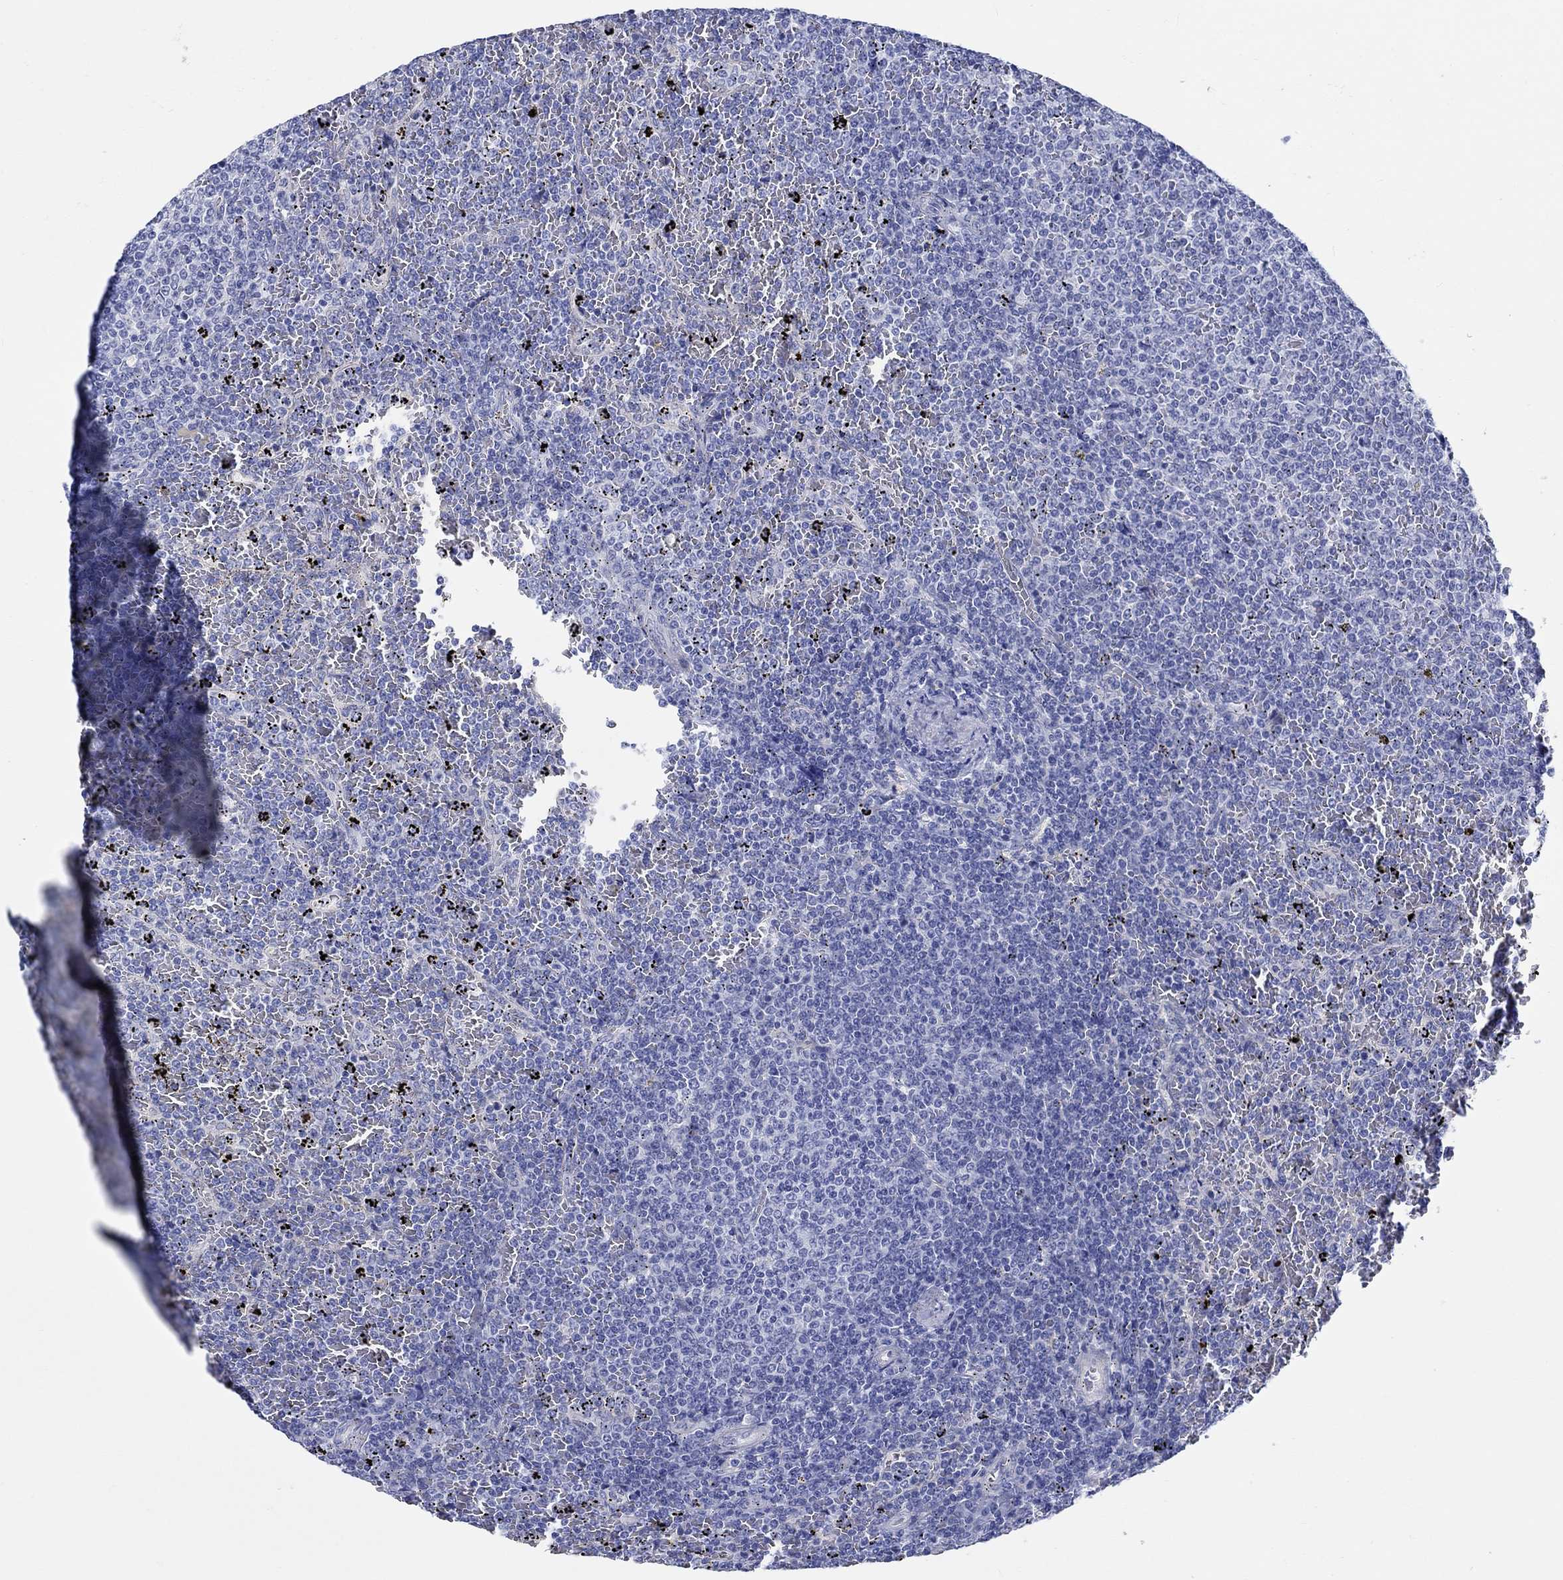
{"staining": {"intensity": "negative", "quantity": "none", "location": "none"}, "tissue": "lymphoma", "cell_type": "Tumor cells", "image_type": "cancer", "snomed": [{"axis": "morphology", "description": "Malignant lymphoma, non-Hodgkin's type, Low grade"}, {"axis": "topography", "description": "Spleen"}], "caption": "High magnification brightfield microscopy of low-grade malignant lymphoma, non-Hodgkin's type stained with DAB (brown) and counterstained with hematoxylin (blue): tumor cells show no significant positivity.", "gene": "CDY2B", "patient": {"sex": "female", "age": 77}}